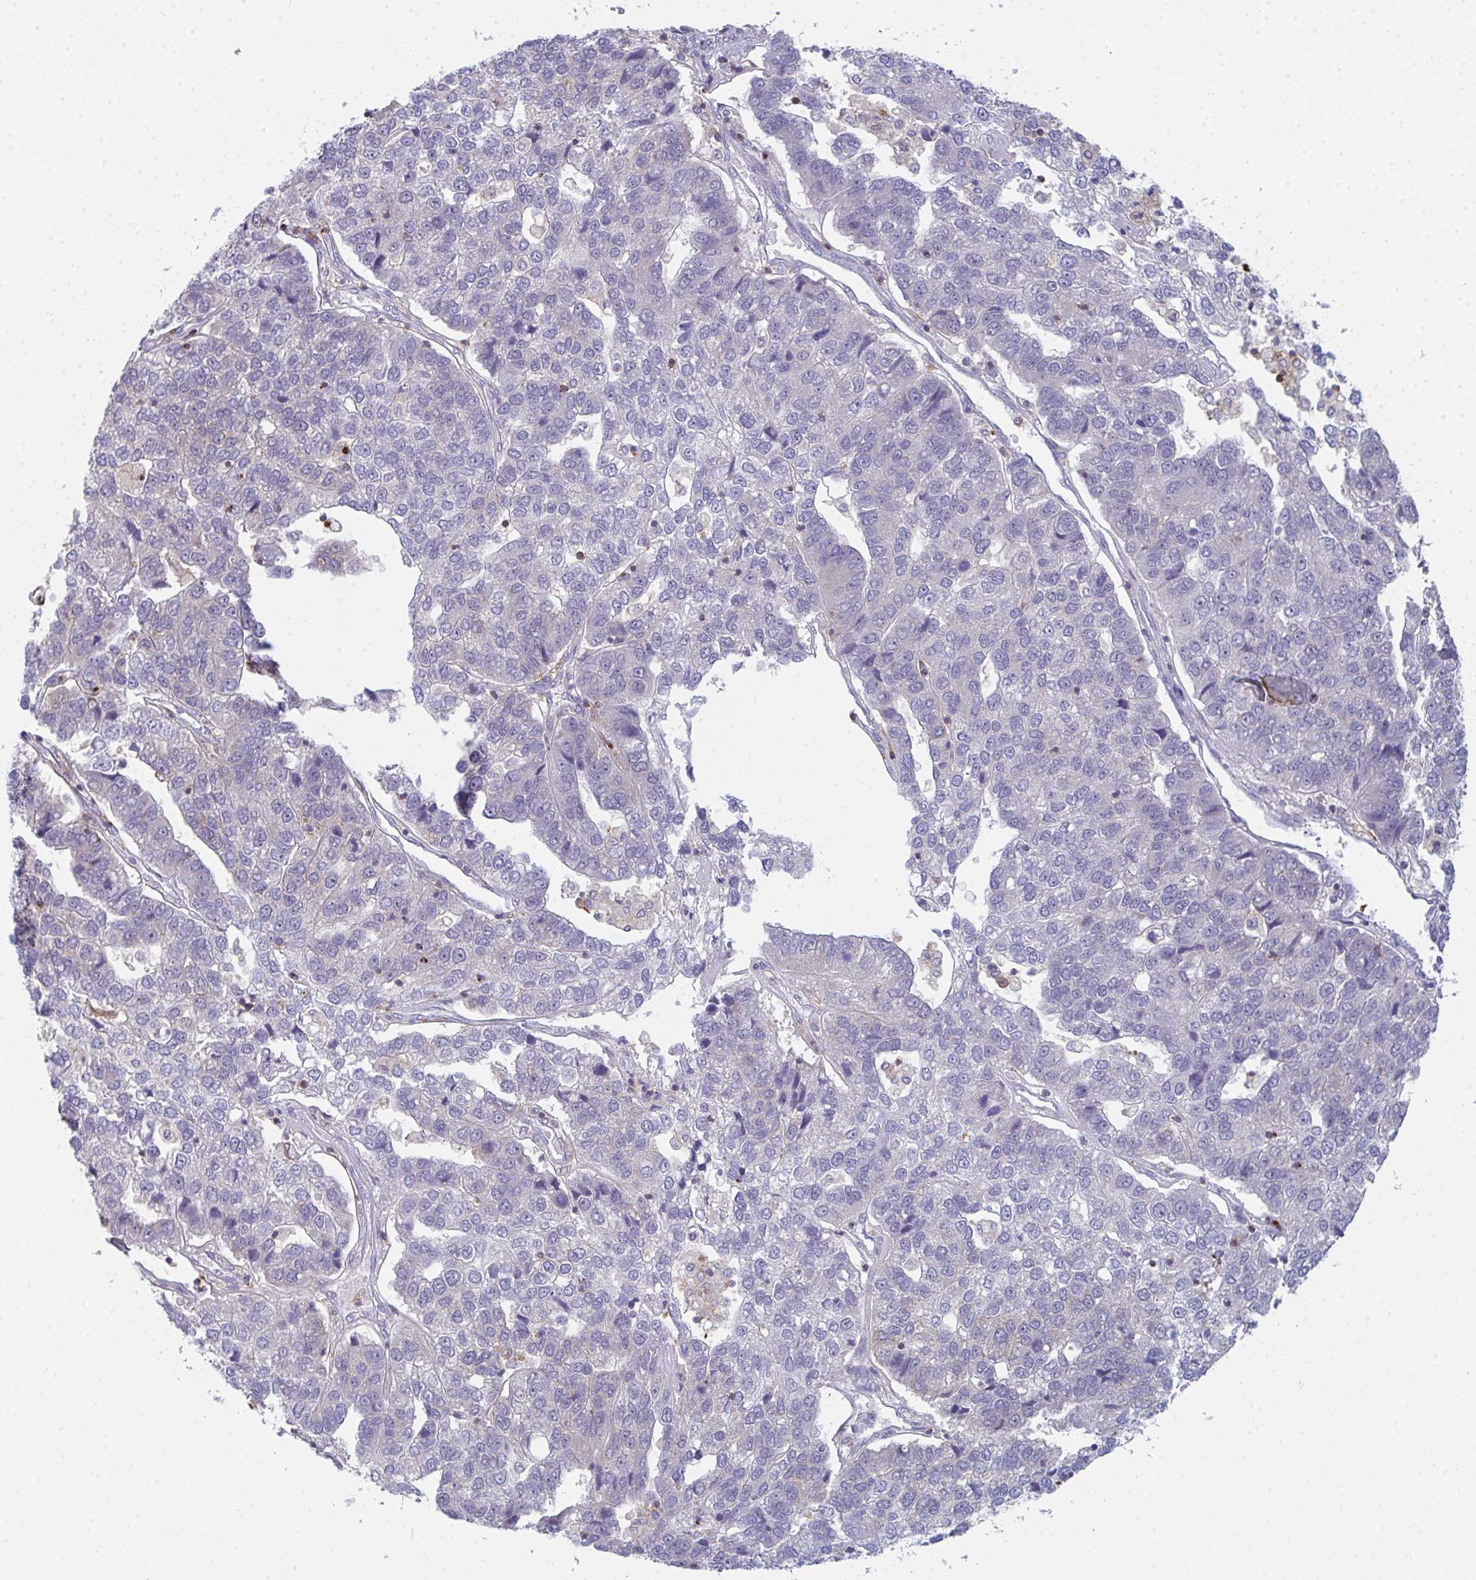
{"staining": {"intensity": "negative", "quantity": "none", "location": "none"}, "tissue": "pancreatic cancer", "cell_type": "Tumor cells", "image_type": "cancer", "snomed": [{"axis": "morphology", "description": "Adenocarcinoma, NOS"}, {"axis": "topography", "description": "Pancreas"}], "caption": "Immunohistochemistry micrograph of neoplastic tissue: human adenocarcinoma (pancreatic) stained with DAB displays no significant protein expression in tumor cells.", "gene": "CD80", "patient": {"sex": "female", "age": 61}}